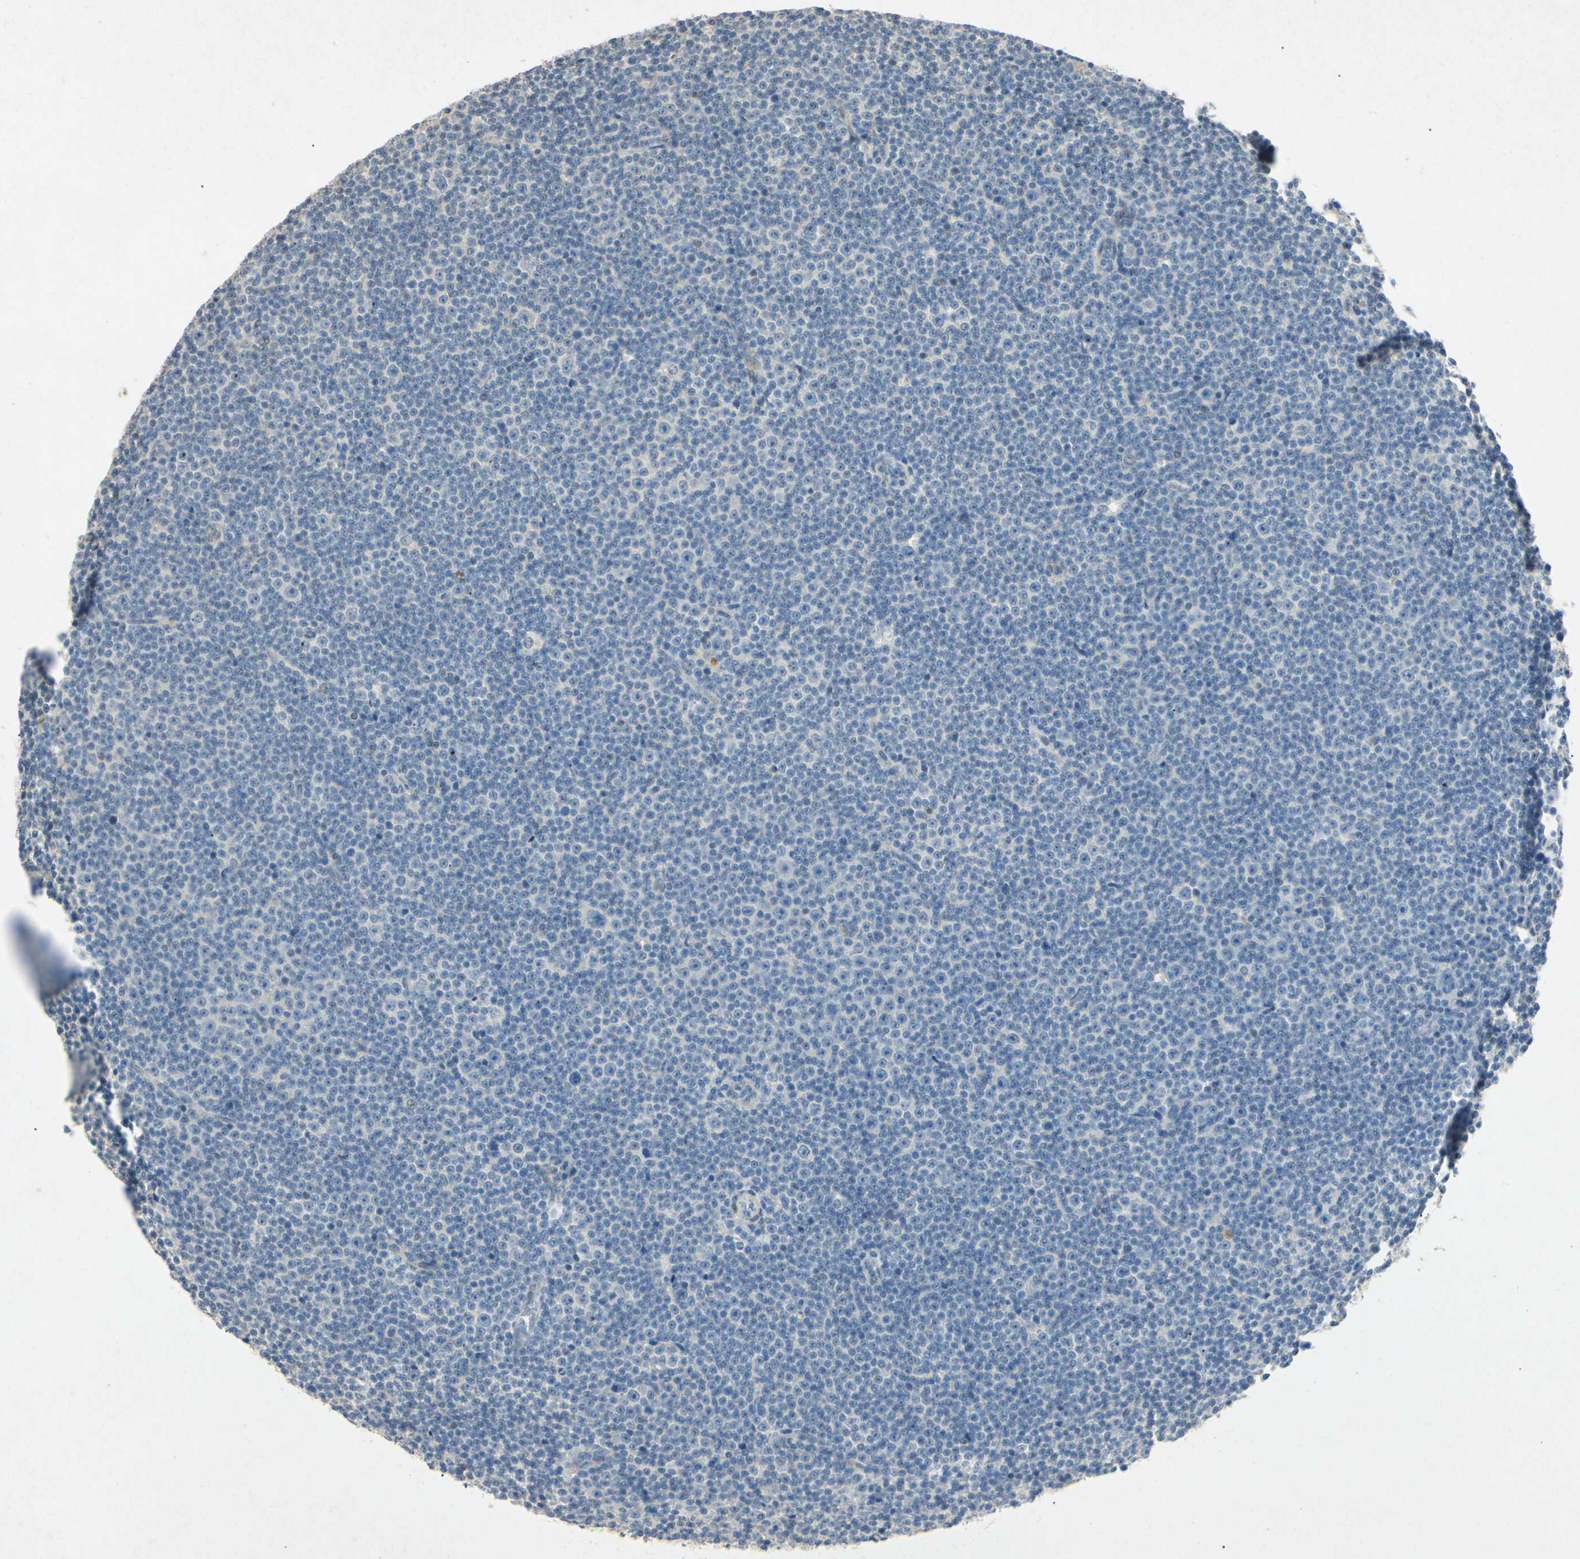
{"staining": {"intensity": "negative", "quantity": "none", "location": "none"}, "tissue": "lymphoma", "cell_type": "Tumor cells", "image_type": "cancer", "snomed": [{"axis": "morphology", "description": "Malignant lymphoma, non-Hodgkin's type, Low grade"}, {"axis": "topography", "description": "Lymph node"}], "caption": "An immunohistochemistry micrograph of malignant lymphoma, non-Hodgkin's type (low-grade) is shown. There is no staining in tumor cells of malignant lymphoma, non-Hodgkin's type (low-grade).", "gene": "HSPA1B", "patient": {"sex": "female", "age": 67}}